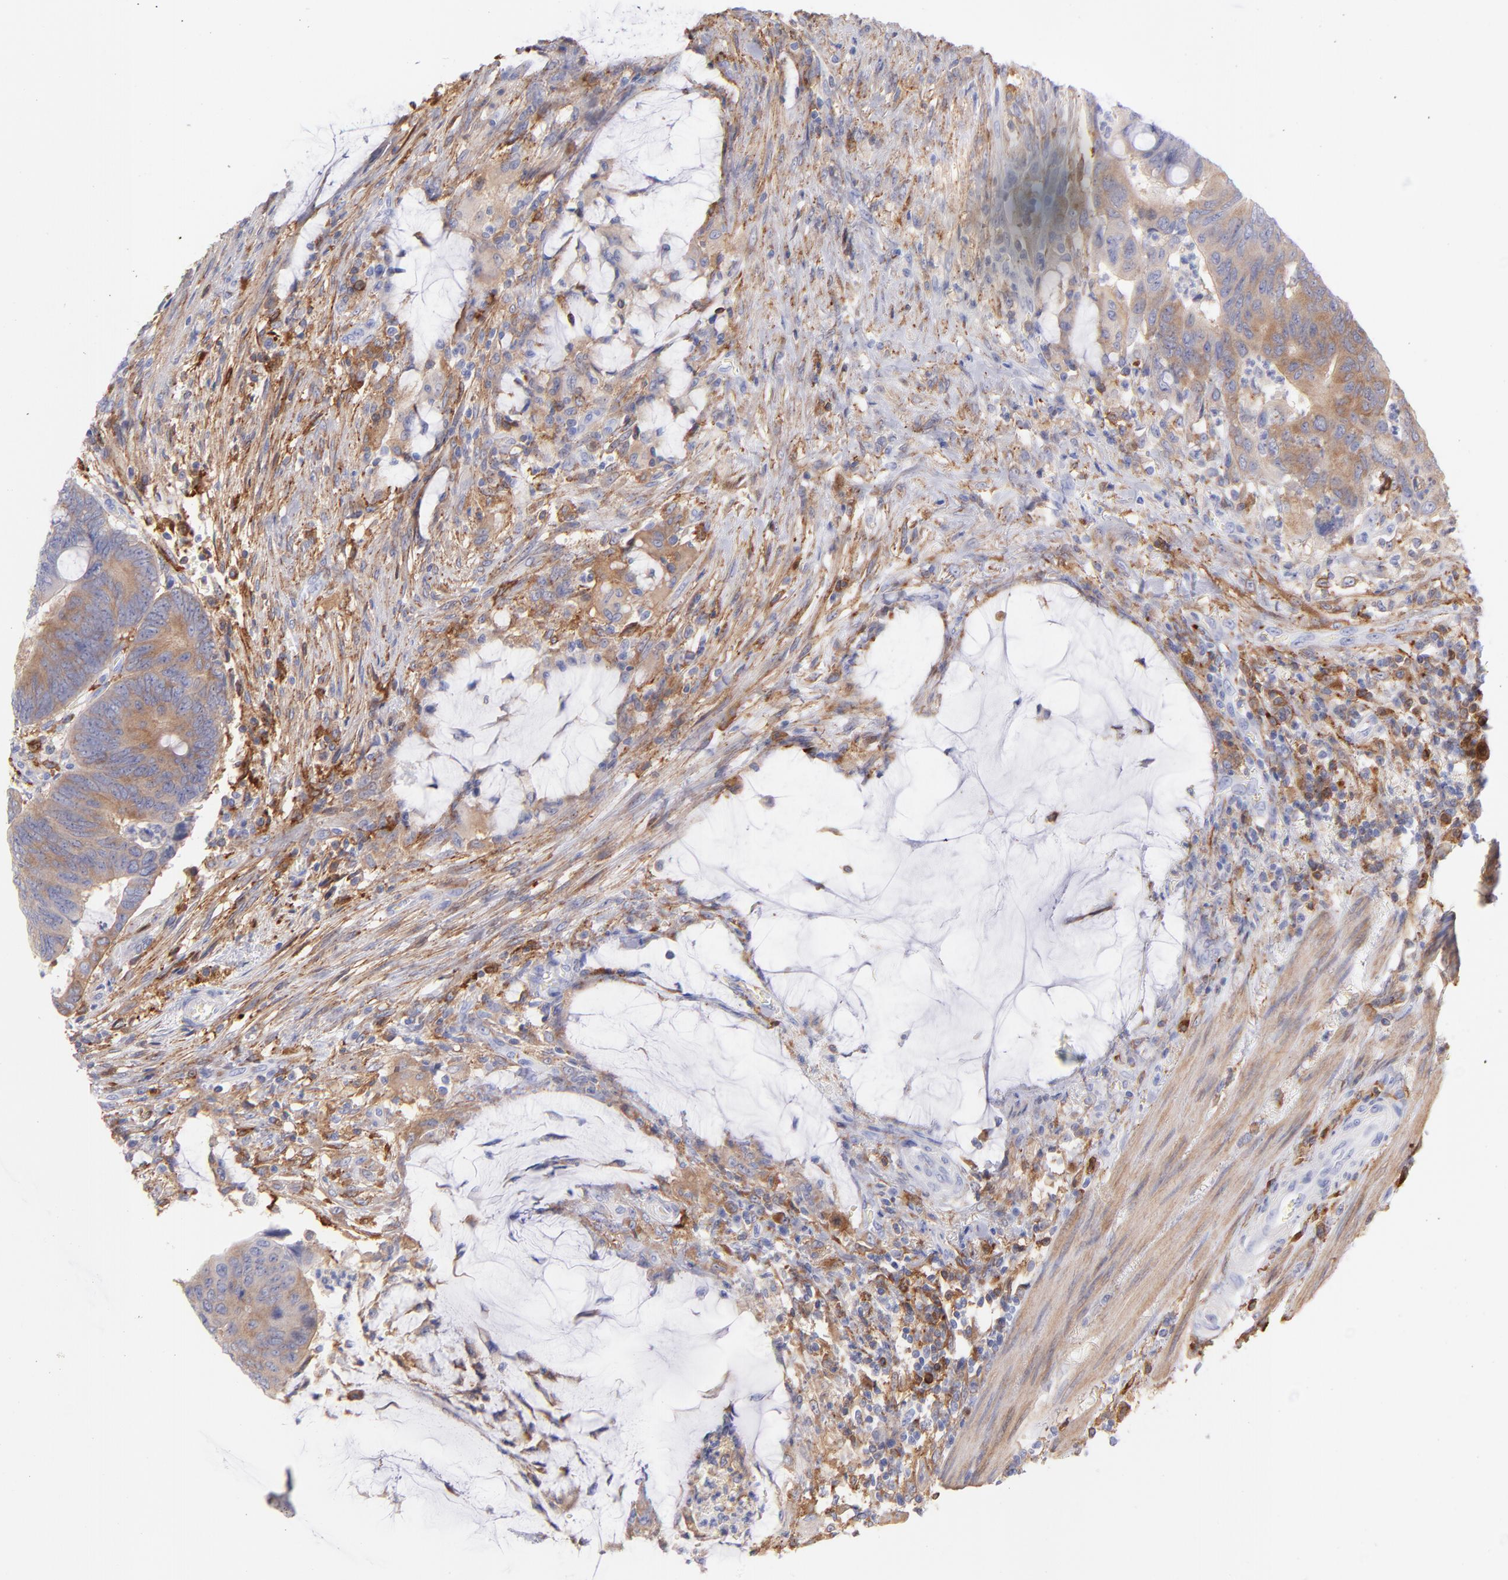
{"staining": {"intensity": "moderate", "quantity": ">75%", "location": "cytoplasmic/membranous"}, "tissue": "colorectal cancer", "cell_type": "Tumor cells", "image_type": "cancer", "snomed": [{"axis": "morphology", "description": "Normal tissue, NOS"}, {"axis": "morphology", "description": "Adenocarcinoma, NOS"}, {"axis": "topography", "description": "Rectum"}], "caption": "The histopathology image reveals staining of colorectal adenocarcinoma, revealing moderate cytoplasmic/membranous protein positivity (brown color) within tumor cells. Using DAB (3,3'-diaminobenzidine) (brown) and hematoxylin (blue) stains, captured at high magnification using brightfield microscopy.", "gene": "PRKCA", "patient": {"sex": "male", "age": 92}}